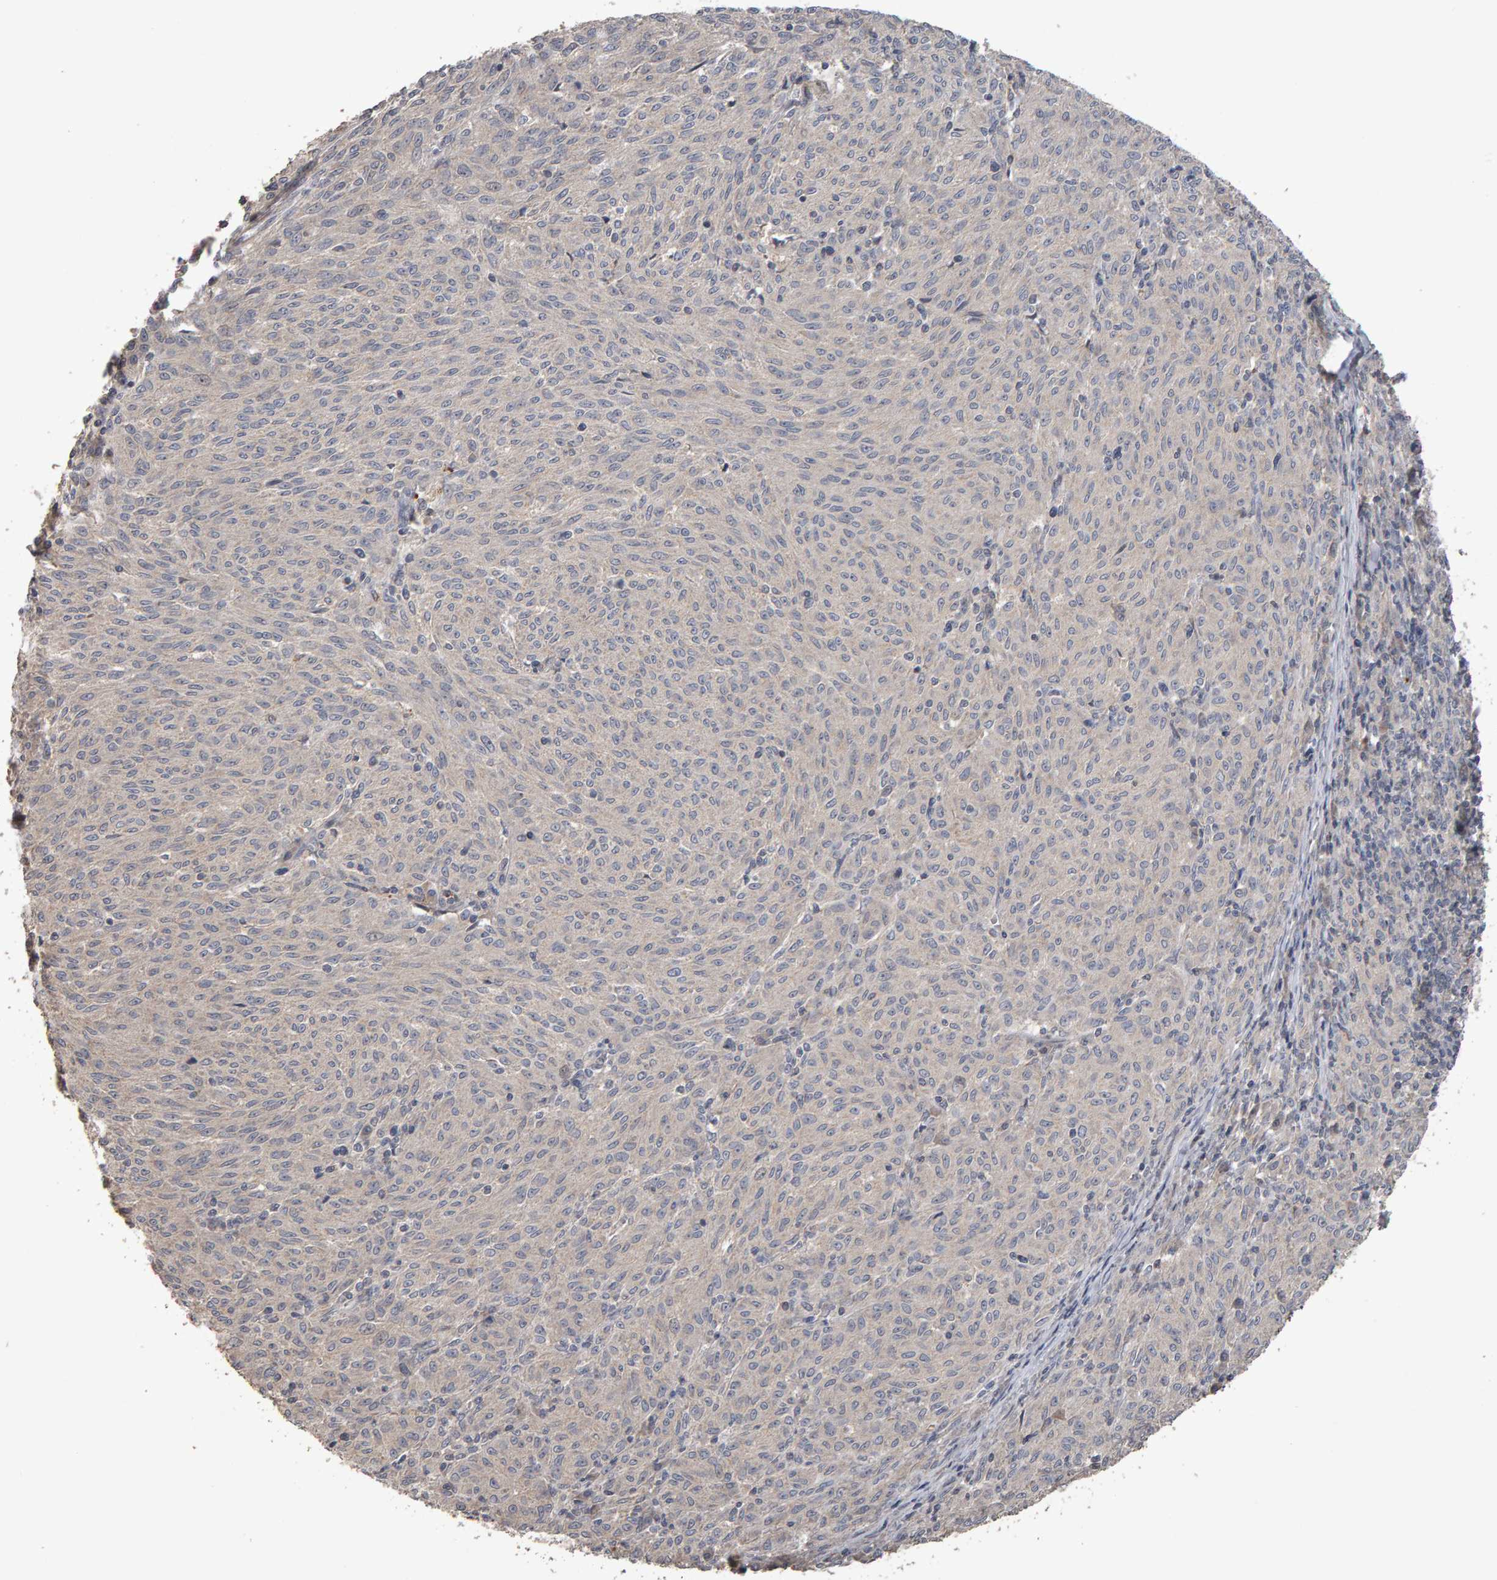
{"staining": {"intensity": "negative", "quantity": "none", "location": "none"}, "tissue": "melanoma", "cell_type": "Tumor cells", "image_type": "cancer", "snomed": [{"axis": "morphology", "description": "Malignant melanoma, NOS"}, {"axis": "topography", "description": "Skin"}], "caption": "Micrograph shows no significant protein staining in tumor cells of melanoma.", "gene": "COASY", "patient": {"sex": "female", "age": 72}}